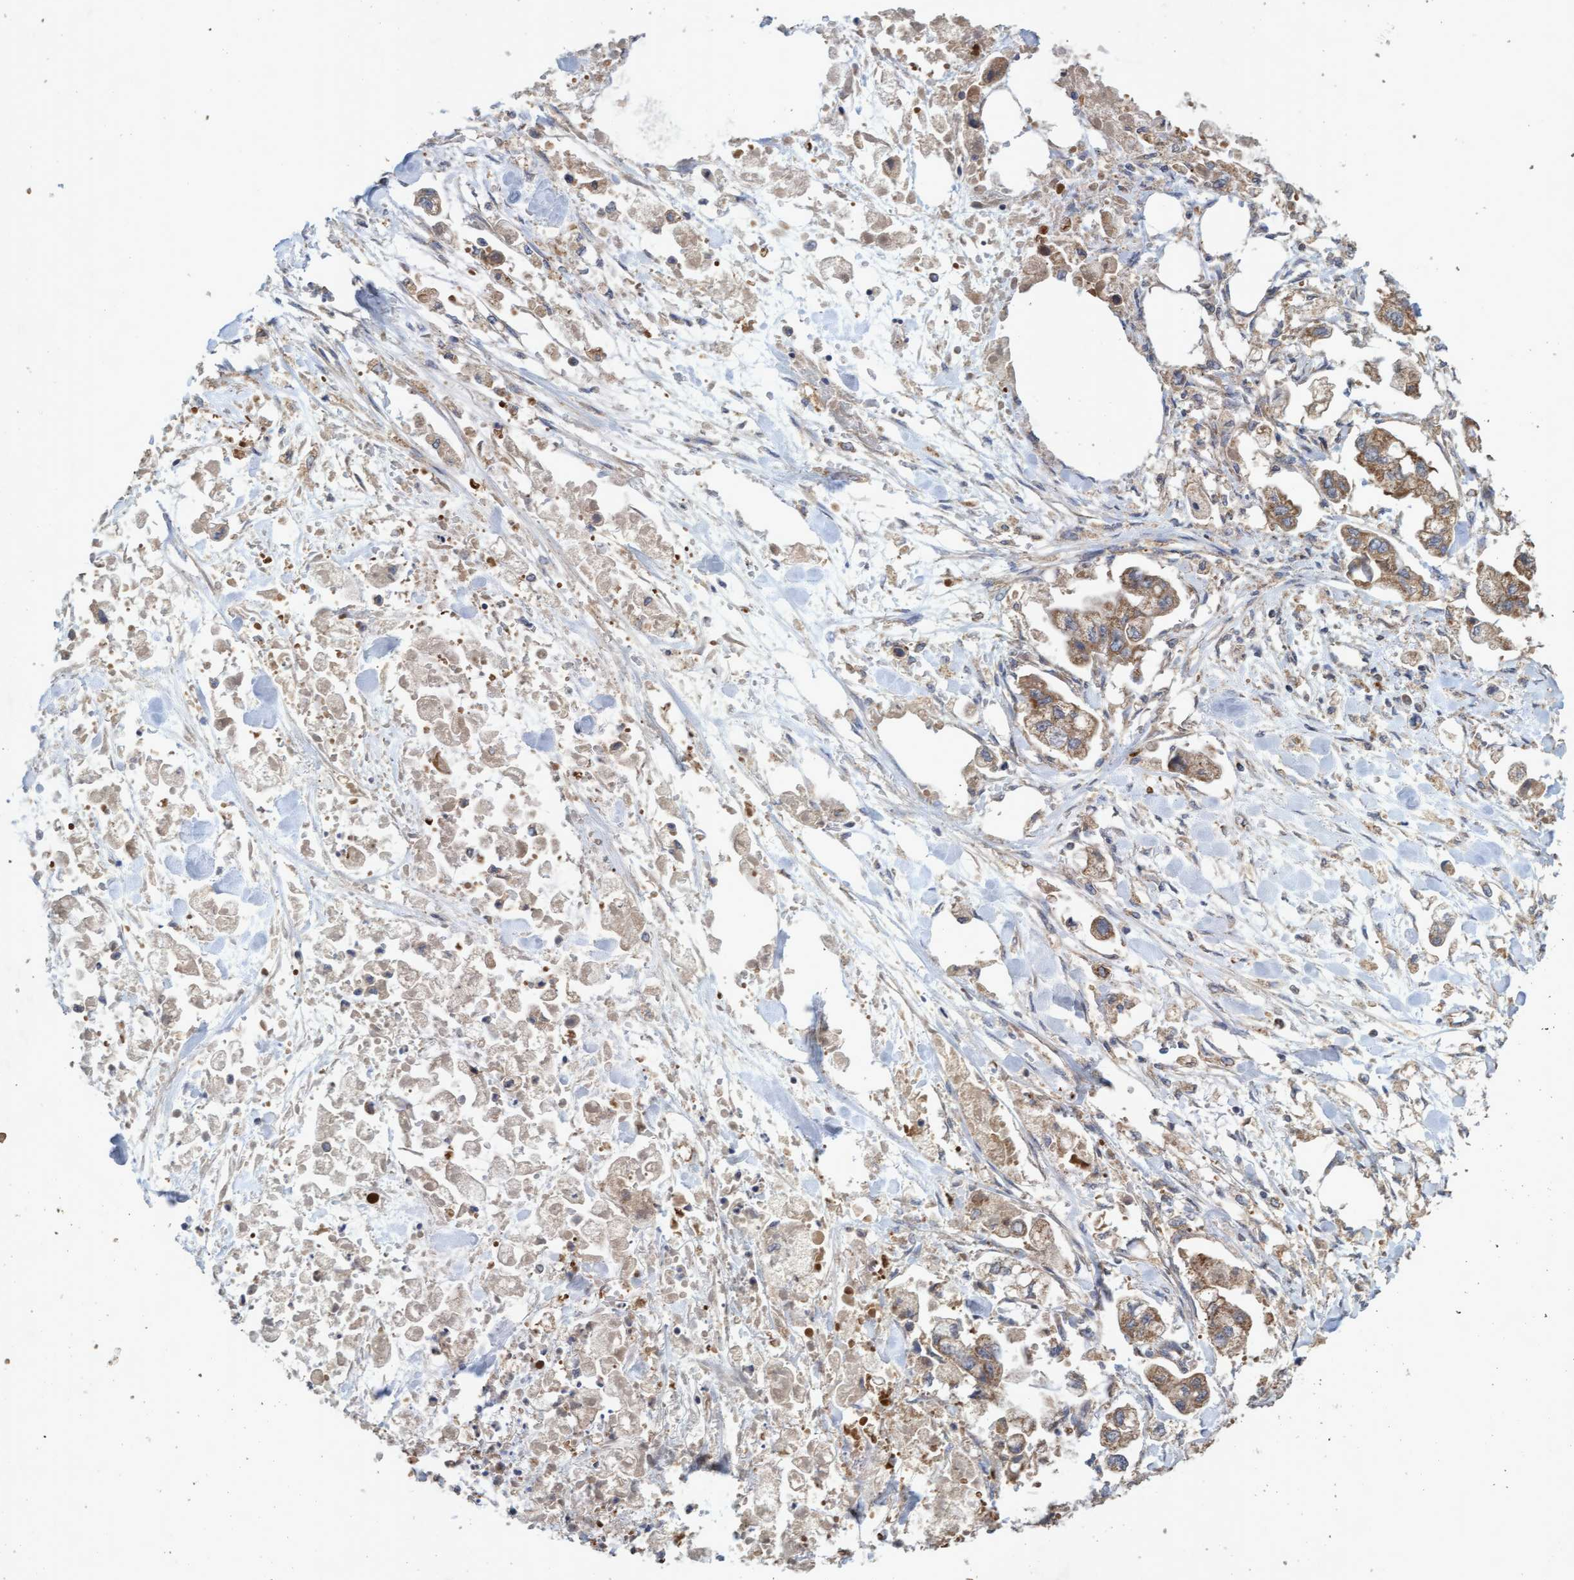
{"staining": {"intensity": "moderate", "quantity": ">75%", "location": "cytoplasmic/membranous"}, "tissue": "stomach cancer", "cell_type": "Tumor cells", "image_type": "cancer", "snomed": [{"axis": "morphology", "description": "Normal tissue, NOS"}, {"axis": "morphology", "description": "Adenocarcinoma, NOS"}, {"axis": "topography", "description": "Stomach"}], "caption": "Stomach adenocarcinoma stained with a brown dye shows moderate cytoplasmic/membranous positive staining in approximately >75% of tumor cells.", "gene": "ATPAF2", "patient": {"sex": "male", "age": 62}}